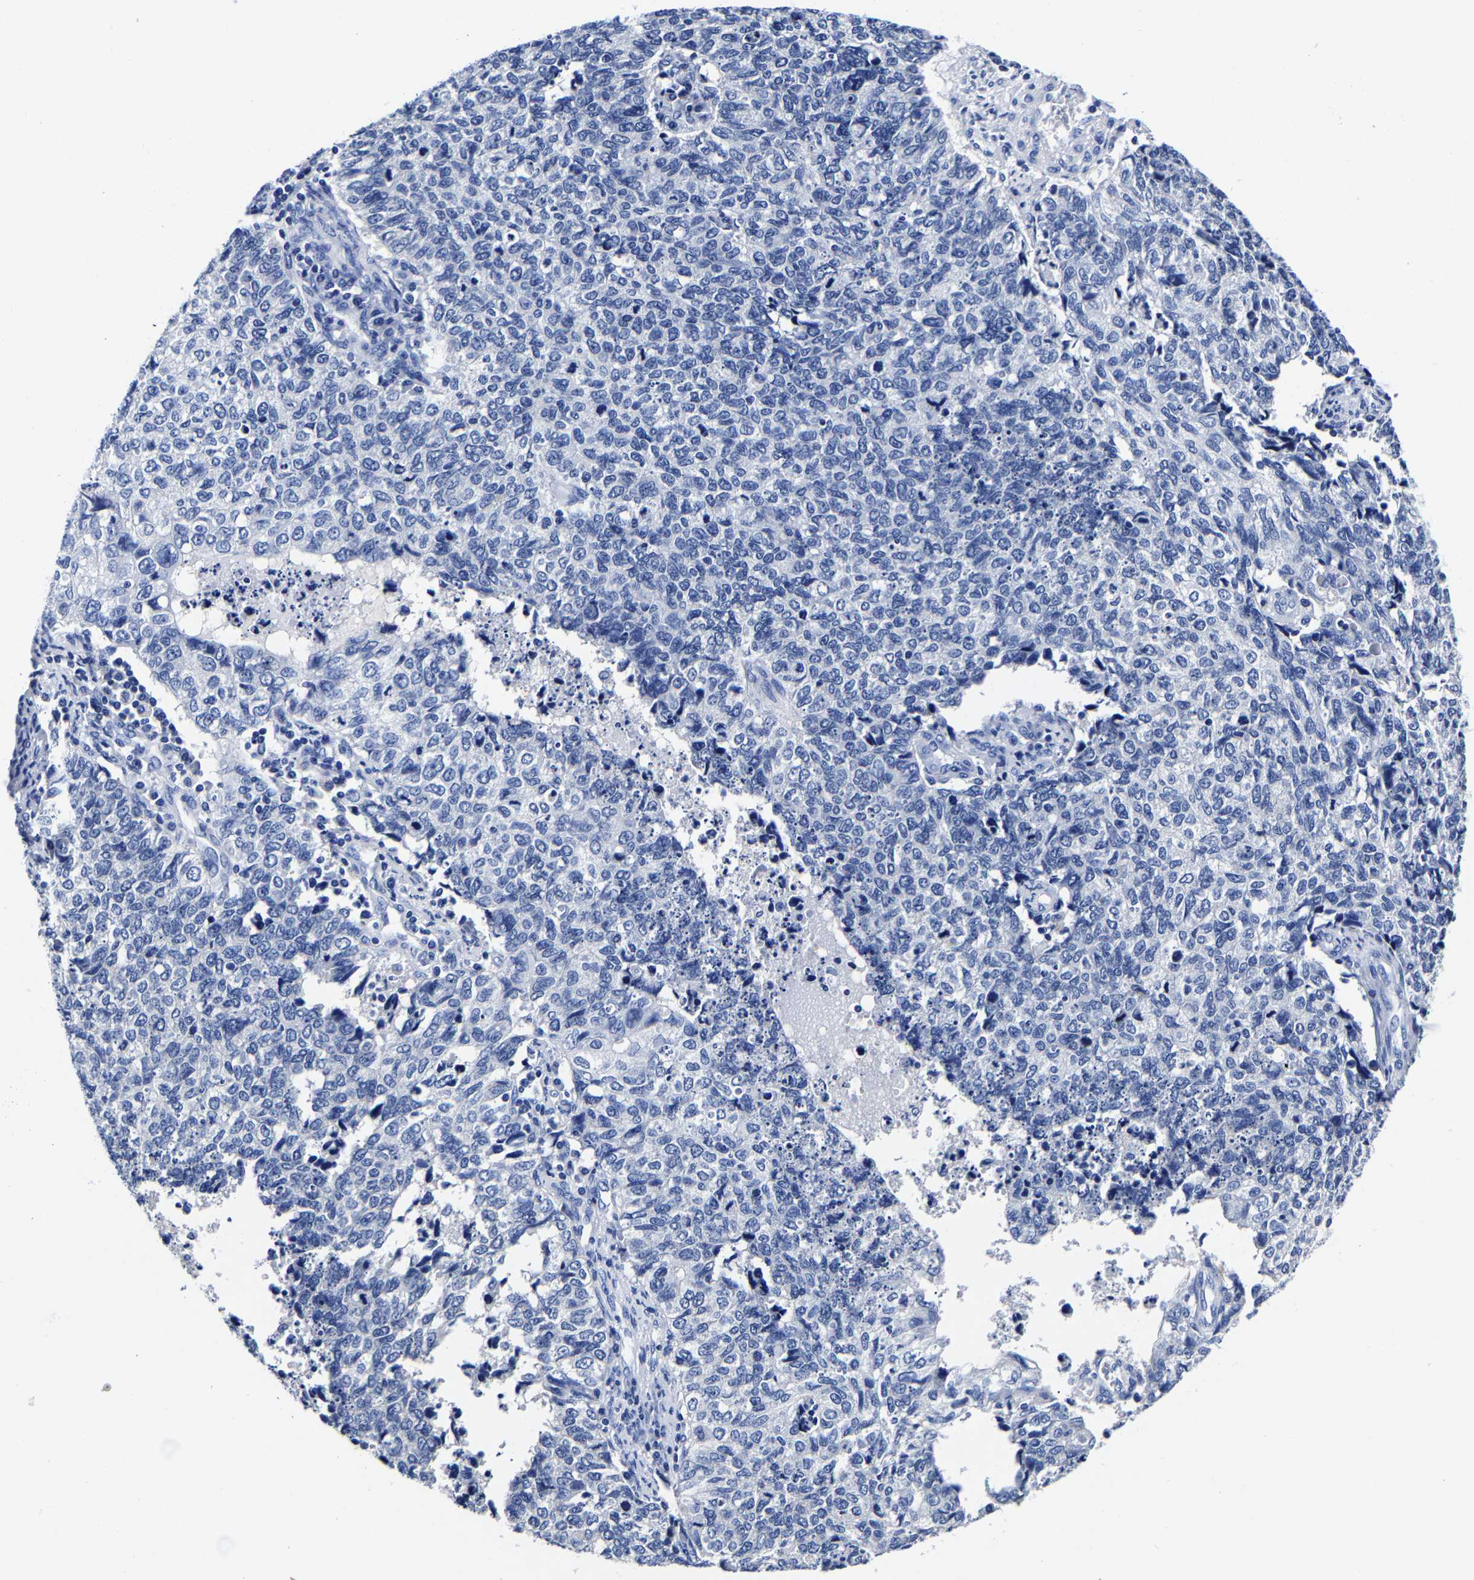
{"staining": {"intensity": "negative", "quantity": "none", "location": "none"}, "tissue": "cervical cancer", "cell_type": "Tumor cells", "image_type": "cancer", "snomed": [{"axis": "morphology", "description": "Squamous cell carcinoma, NOS"}, {"axis": "topography", "description": "Cervix"}], "caption": "Squamous cell carcinoma (cervical) was stained to show a protein in brown. There is no significant staining in tumor cells.", "gene": "CPA2", "patient": {"sex": "female", "age": 63}}